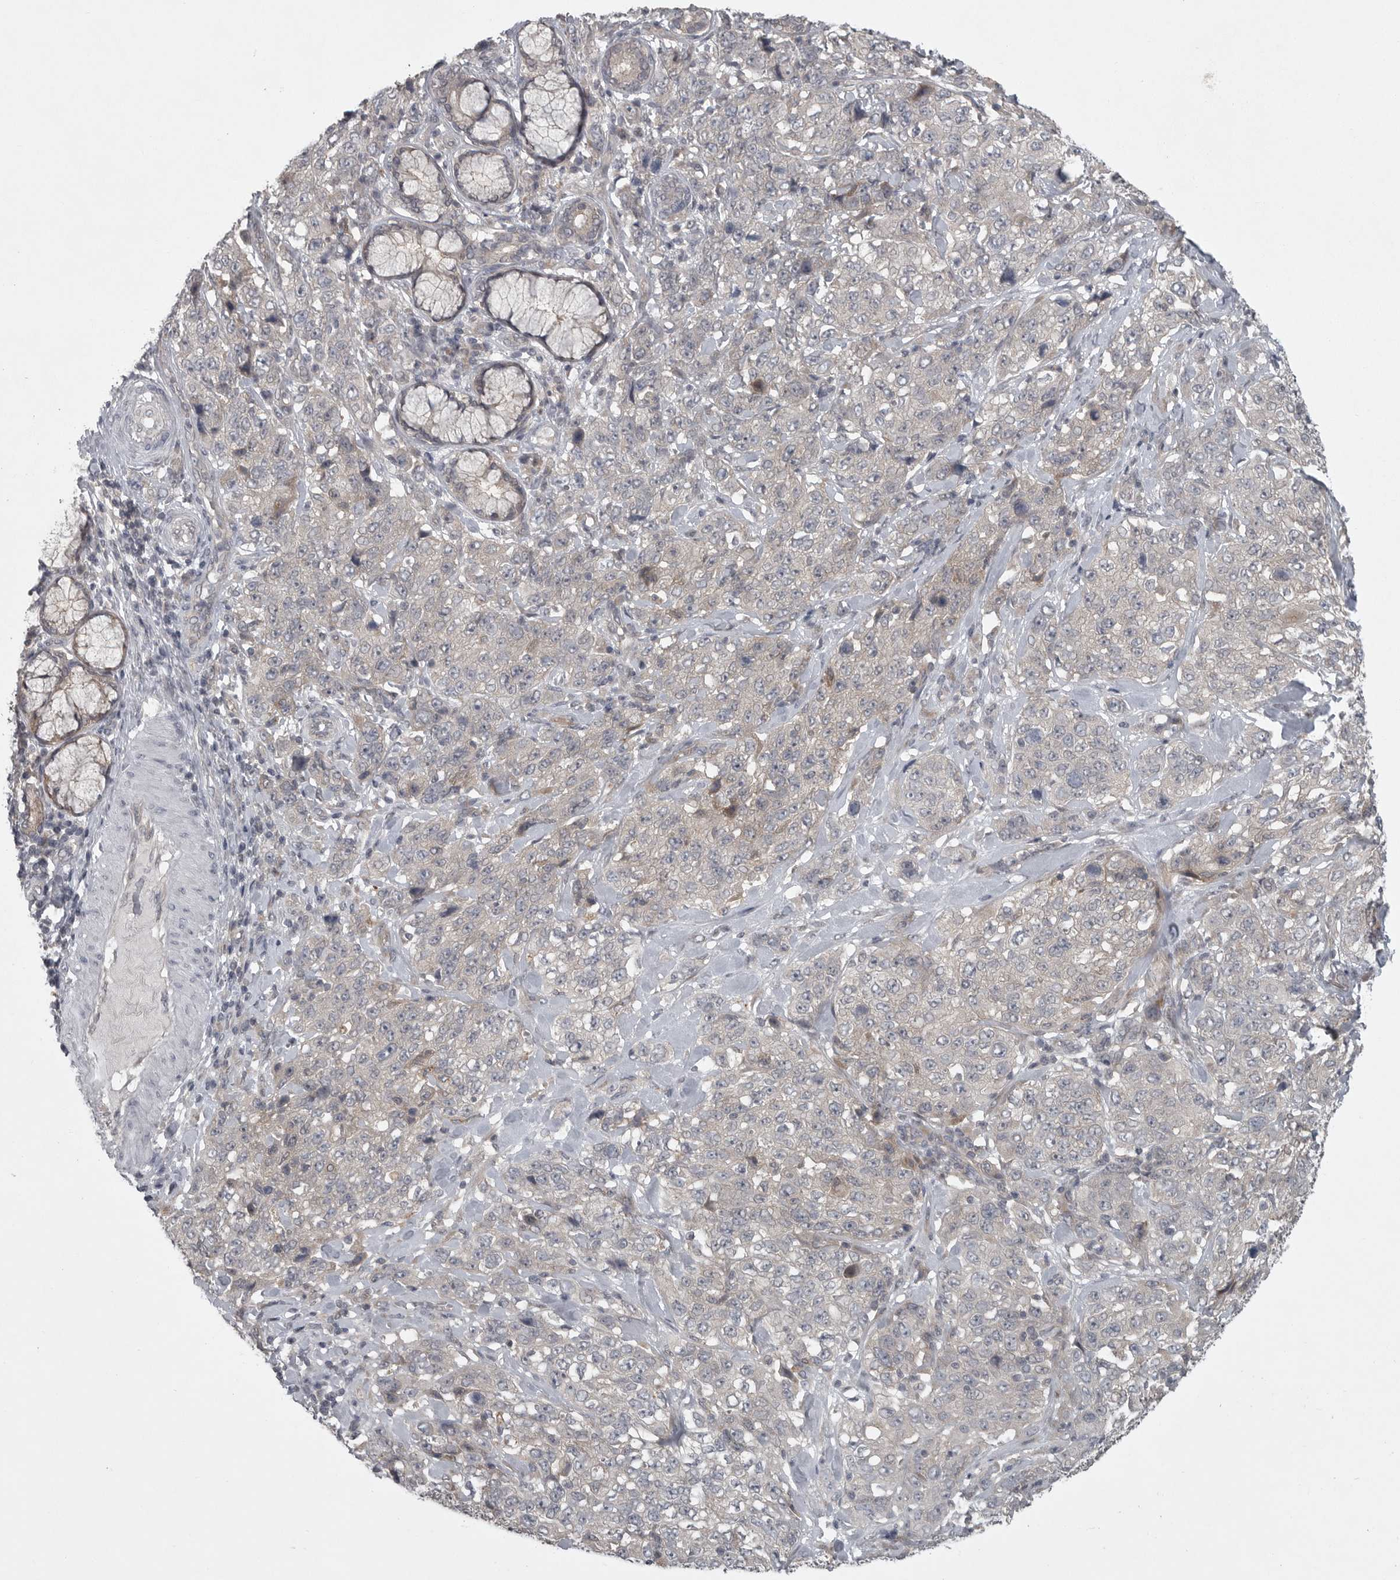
{"staining": {"intensity": "negative", "quantity": "none", "location": "none"}, "tissue": "stomach cancer", "cell_type": "Tumor cells", "image_type": "cancer", "snomed": [{"axis": "morphology", "description": "Adenocarcinoma, NOS"}, {"axis": "topography", "description": "Stomach"}], "caption": "The photomicrograph demonstrates no significant positivity in tumor cells of stomach adenocarcinoma.", "gene": "PHF13", "patient": {"sex": "male", "age": 48}}